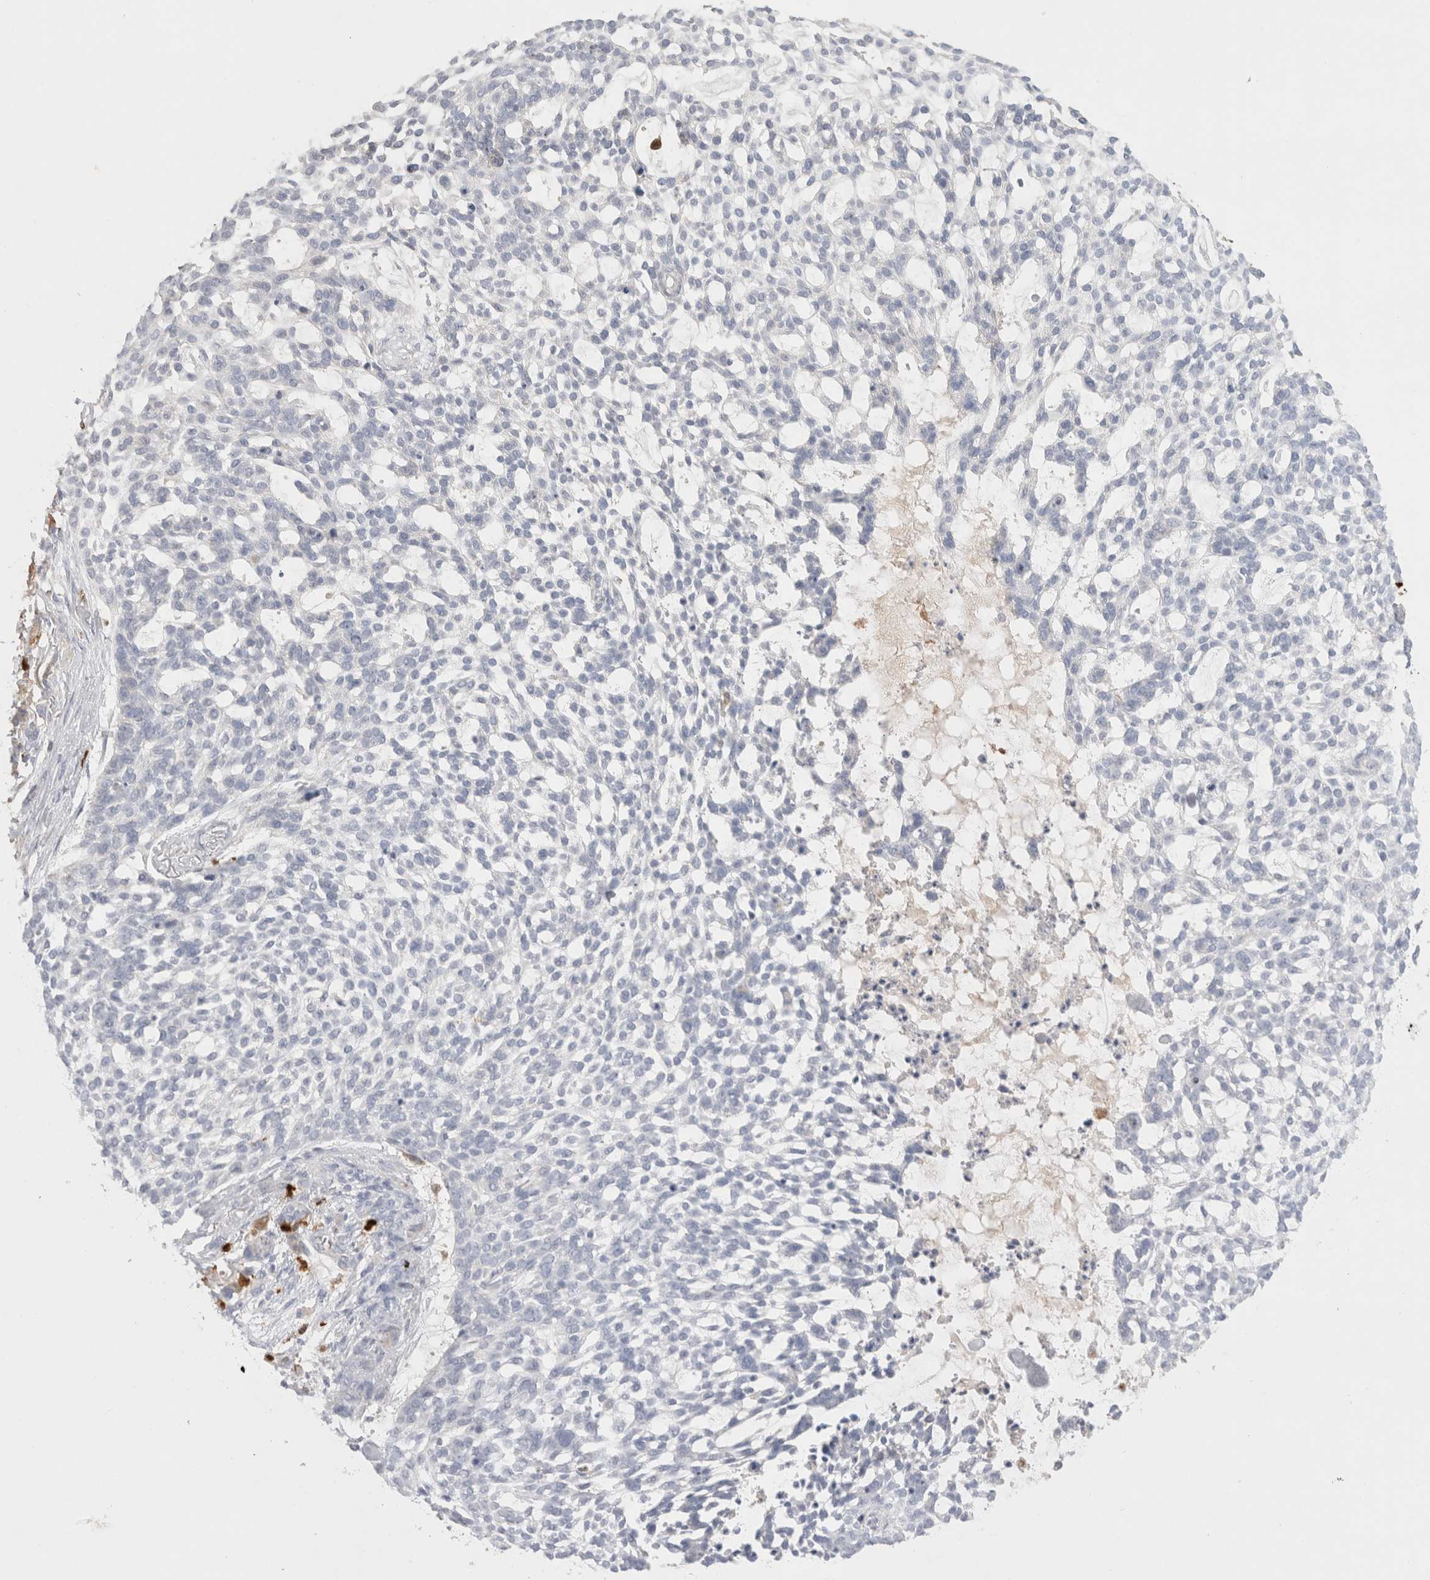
{"staining": {"intensity": "negative", "quantity": "none", "location": "none"}, "tissue": "skin cancer", "cell_type": "Tumor cells", "image_type": "cancer", "snomed": [{"axis": "morphology", "description": "Basal cell carcinoma"}, {"axis": "topography", "description": "Skin"}], "caption": "This is a image of IHC staining of skin cancer, which shows no staining in tumor cells.", "gene": "HPGDS", "patient": {"sex": "female", "age": 64}}